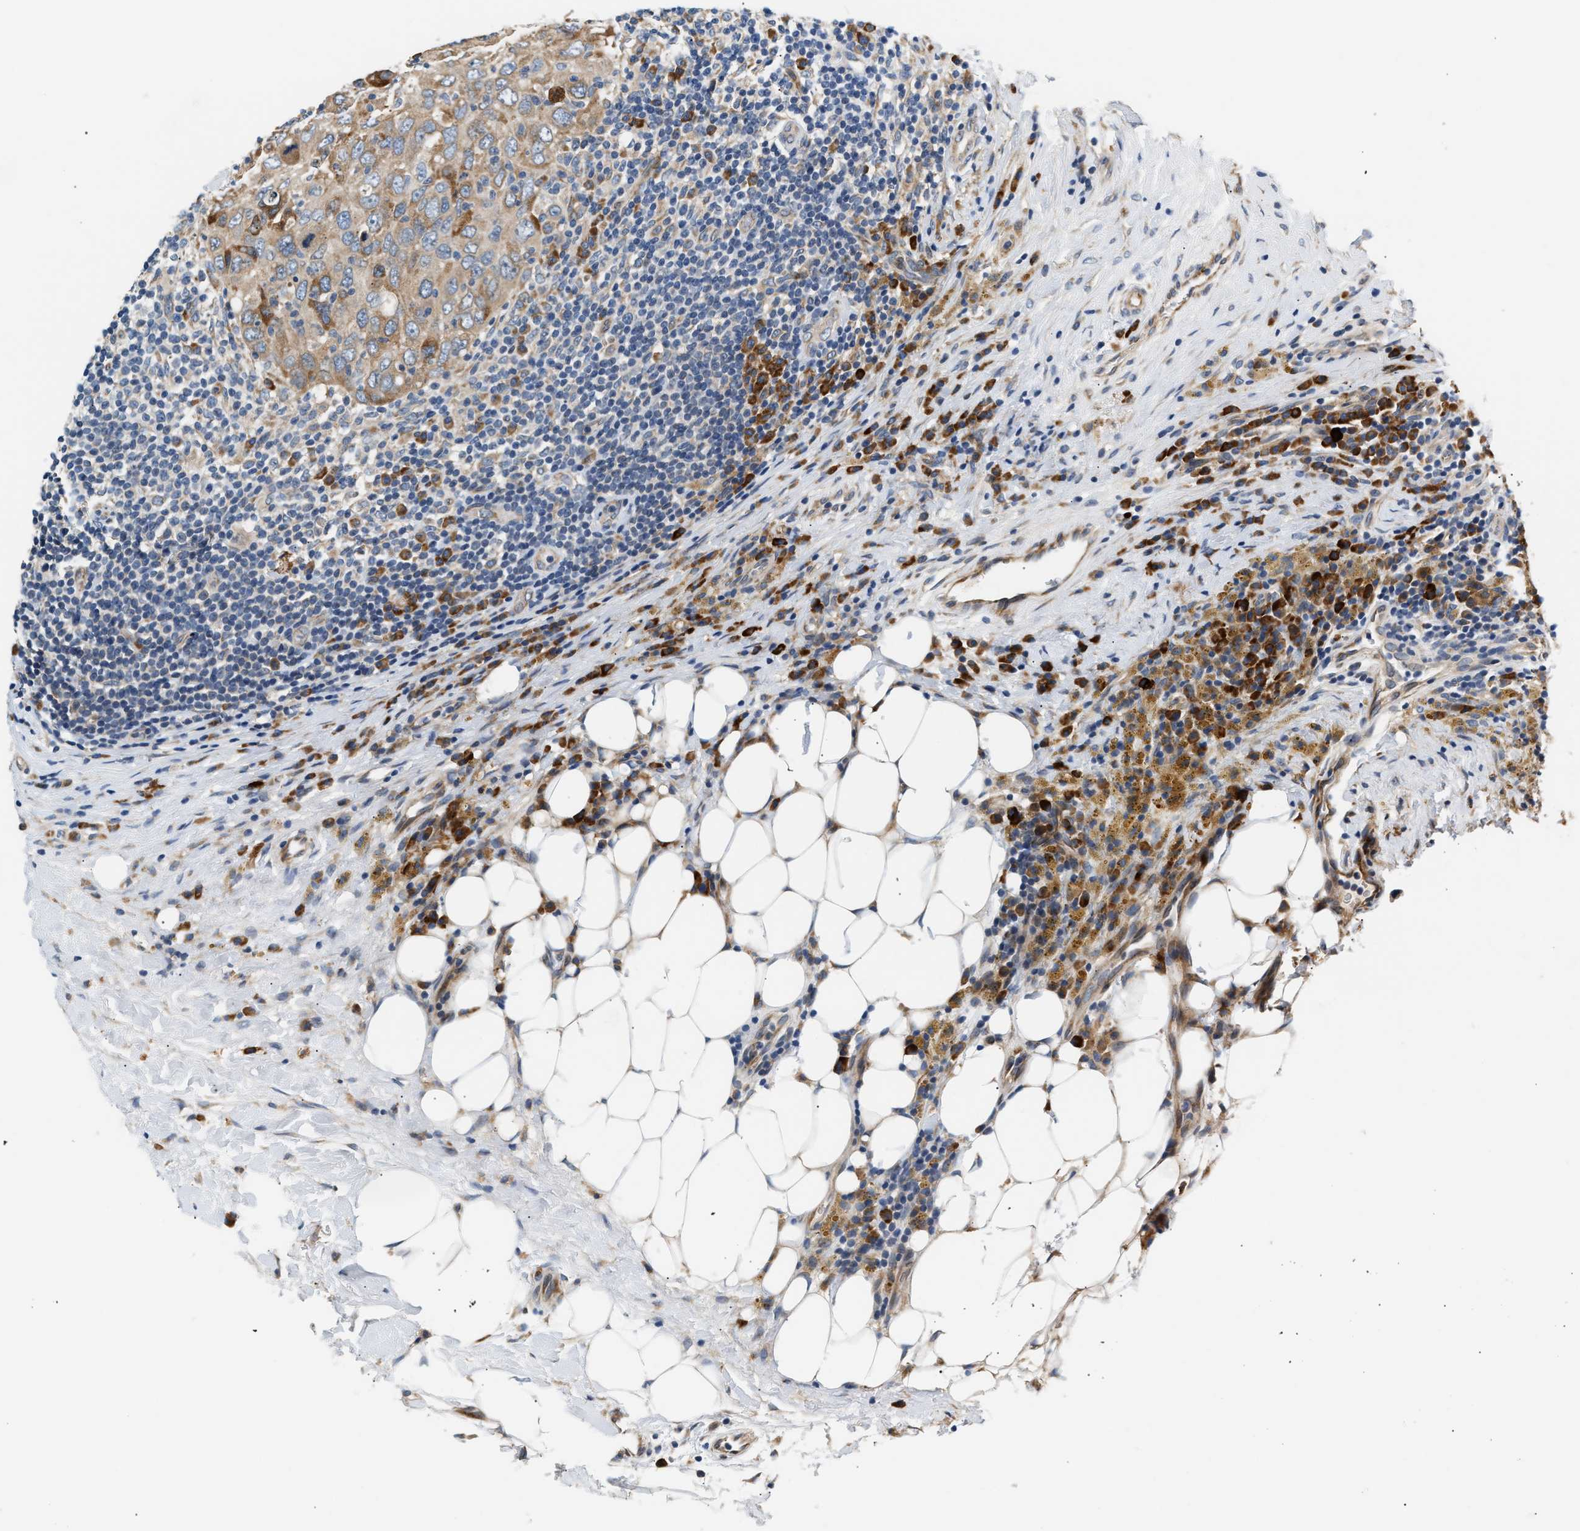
{"staining": {"intensity": "moderate", "quantity": ">75%", "location": "cytoplasmic/membranous"}, "tissue": "breast cancer", "cell_type": "Tumor cells", "image_type": "cancer", "snomed": [{"axis": "morphology", "description": "Duct carcinoma"}, {"axis": "topography", "description": "Breast"}], "caption": "Protein expression analysis of human breast invasive ductal carcinoma reveals moderate cytoplasmic/membranous staining in approximately >75% of tumor cells. Nuclei are stained in blue.", "gene": "IFT74", "patient": {"sex": "female", "age": 37}}